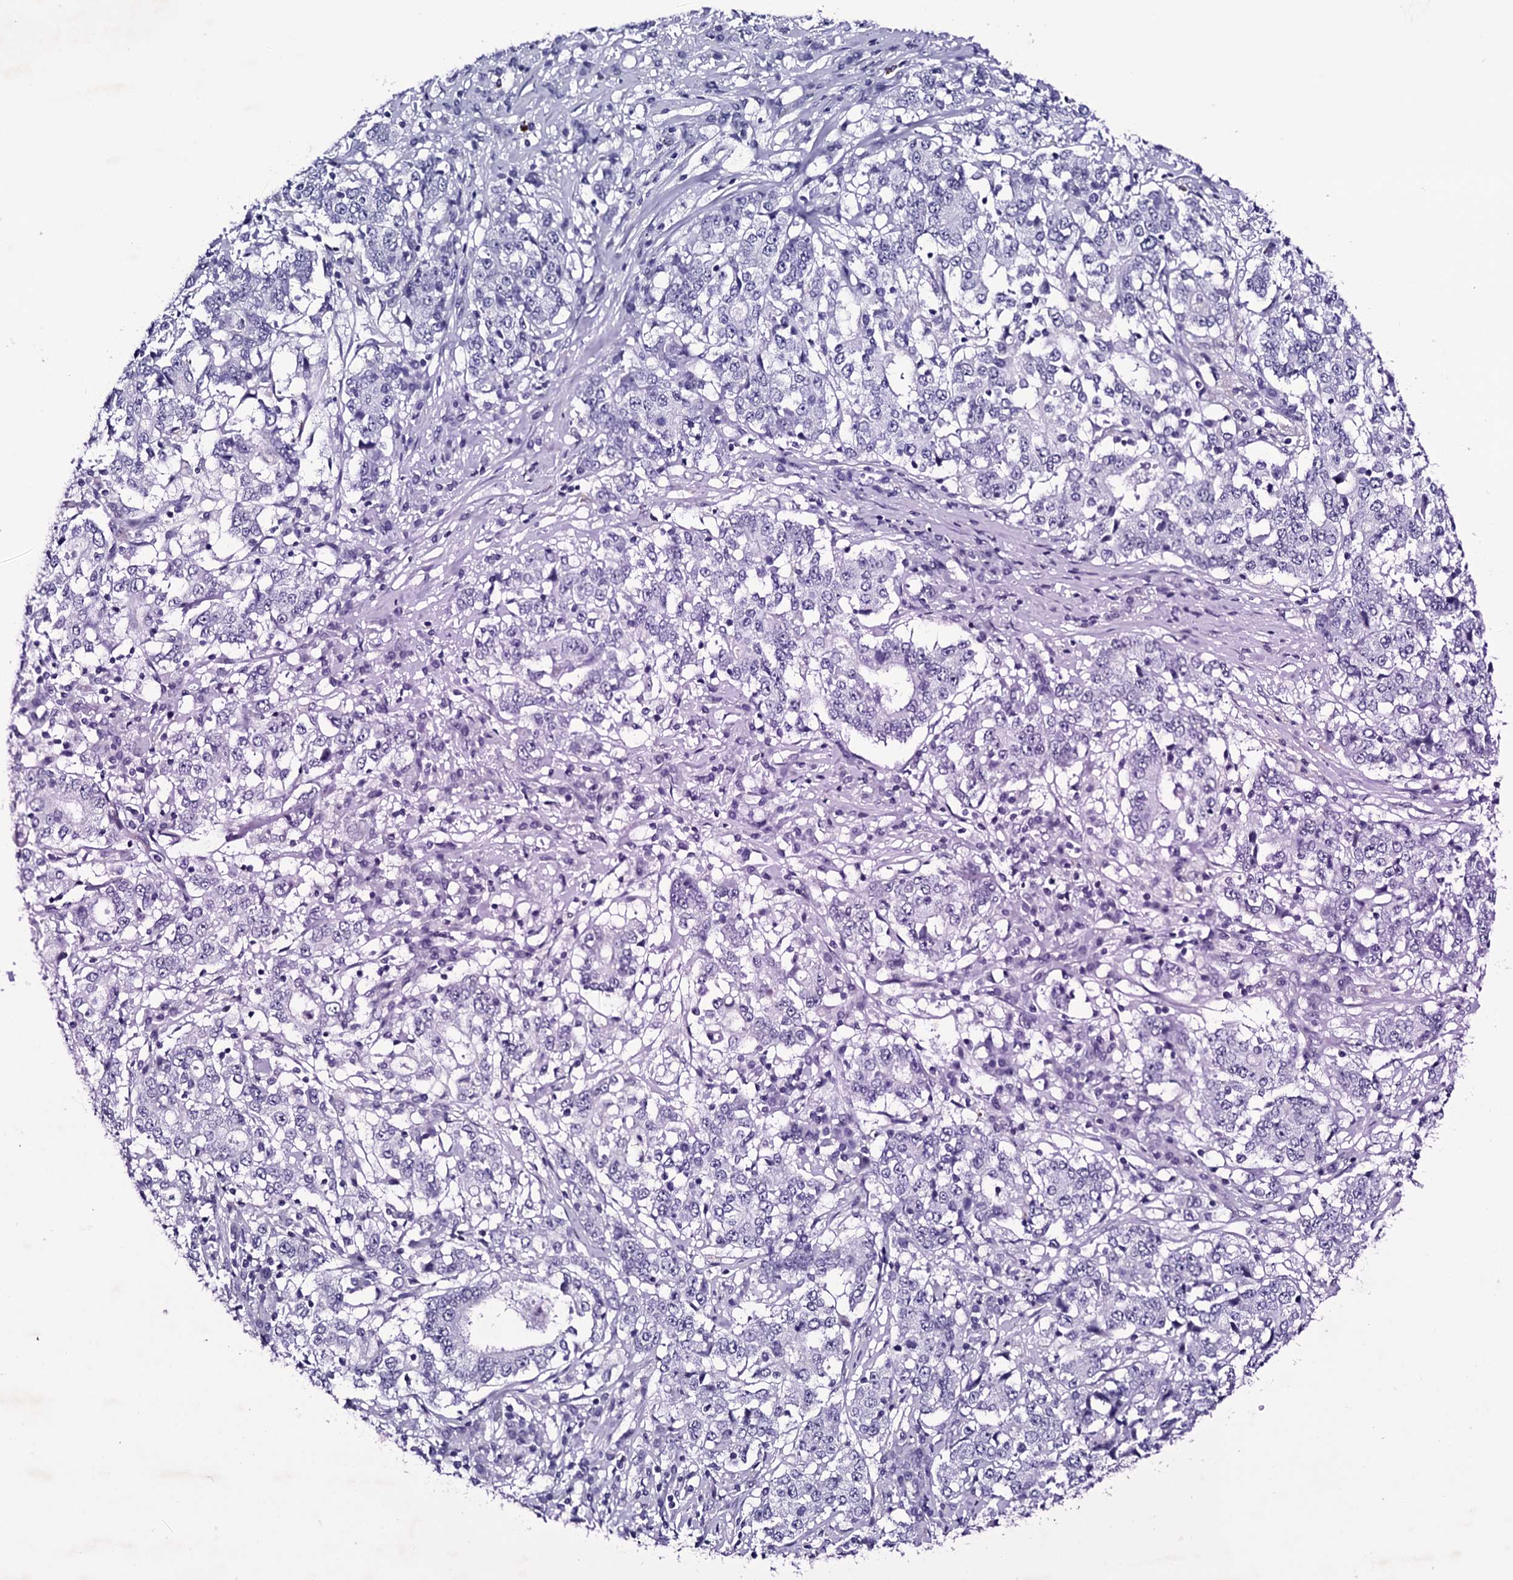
{"staining": {"intensity": "negative", "quantity": "none", "location": "none"}, "tissue": "stomach cancer", "cell_type": "Tumor cells", "image_type": "cancer", "snomed": [{"axis": "morphology", "description": "Adenocarcinoma, NOS"}, {"axis": "topography", "description": "Stomach"}], "caption": "A histopathology image of human stomach cancer (adenocarcinoma) is negative for staining in tumor cells. (DAB immunohistochemistry (IHC) visualized using brightfield microscopy, high magnification).", "gene": "ITPRID2", "patient": {"sex": "male", "age": 59}}